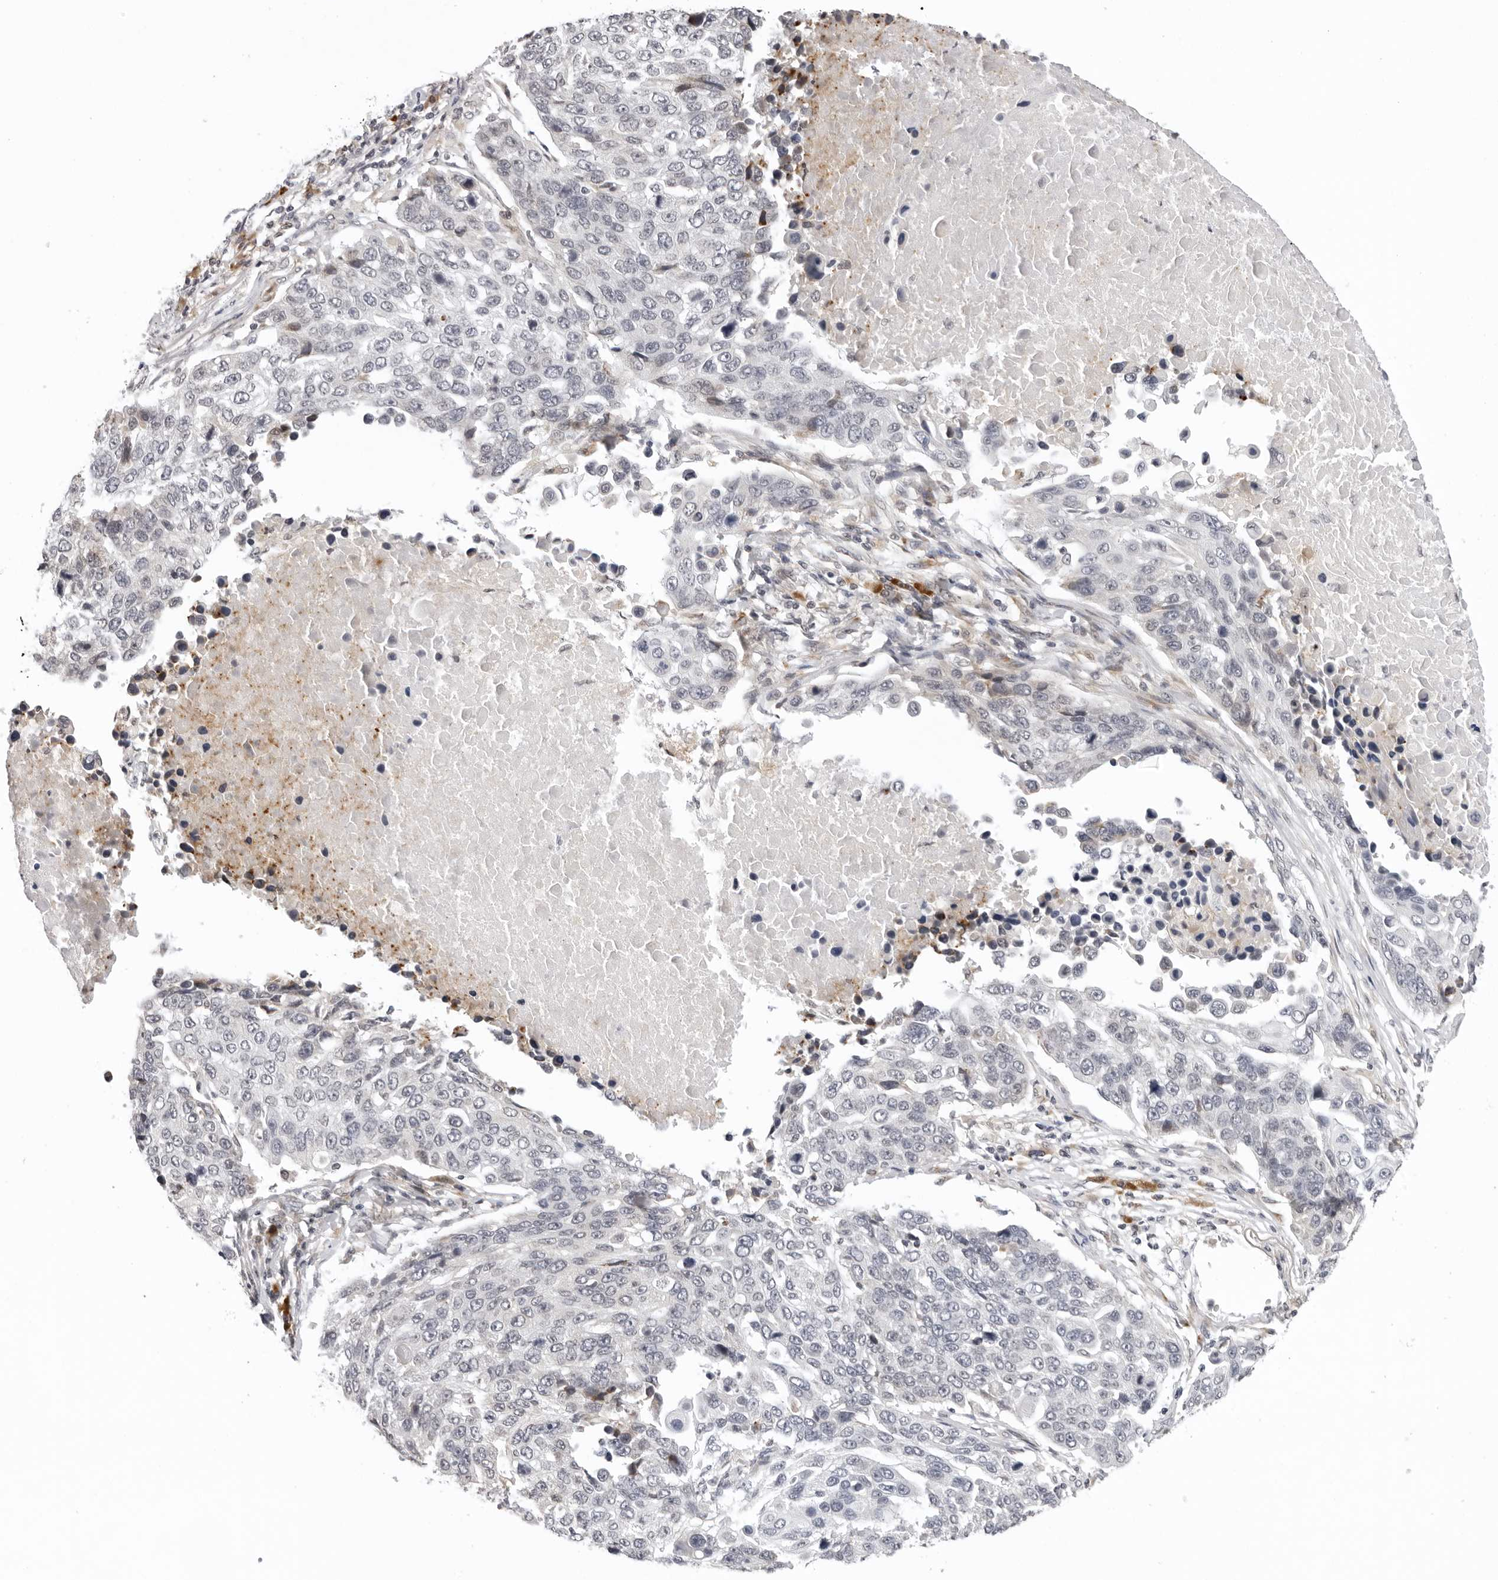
{"staining": {"intensity": "negative", "quantity": "none", "location": "none"}, "tissue": "lung cancer", "cell_type": "Tumor cells", "image_type": "cancer", "snomed": [{"axis": "morphology", "description": "Squamous cell carcinoma, NOS"}, {"axis": "topography", "description": "Lung"}], "caption": "This photomicrograph is of lung cancer (squamous cell carcinoma) stained with IHC to label a protein in brown with the nuclei are counter-stained blue. There is no positivity in tumor cells. (DAB (3,3'-diaminobenzidine) immunohistochemistry with hematoxylin counter stain).", "gene": "IL17RA", "patient": {"sex": "male", "age": 66}}